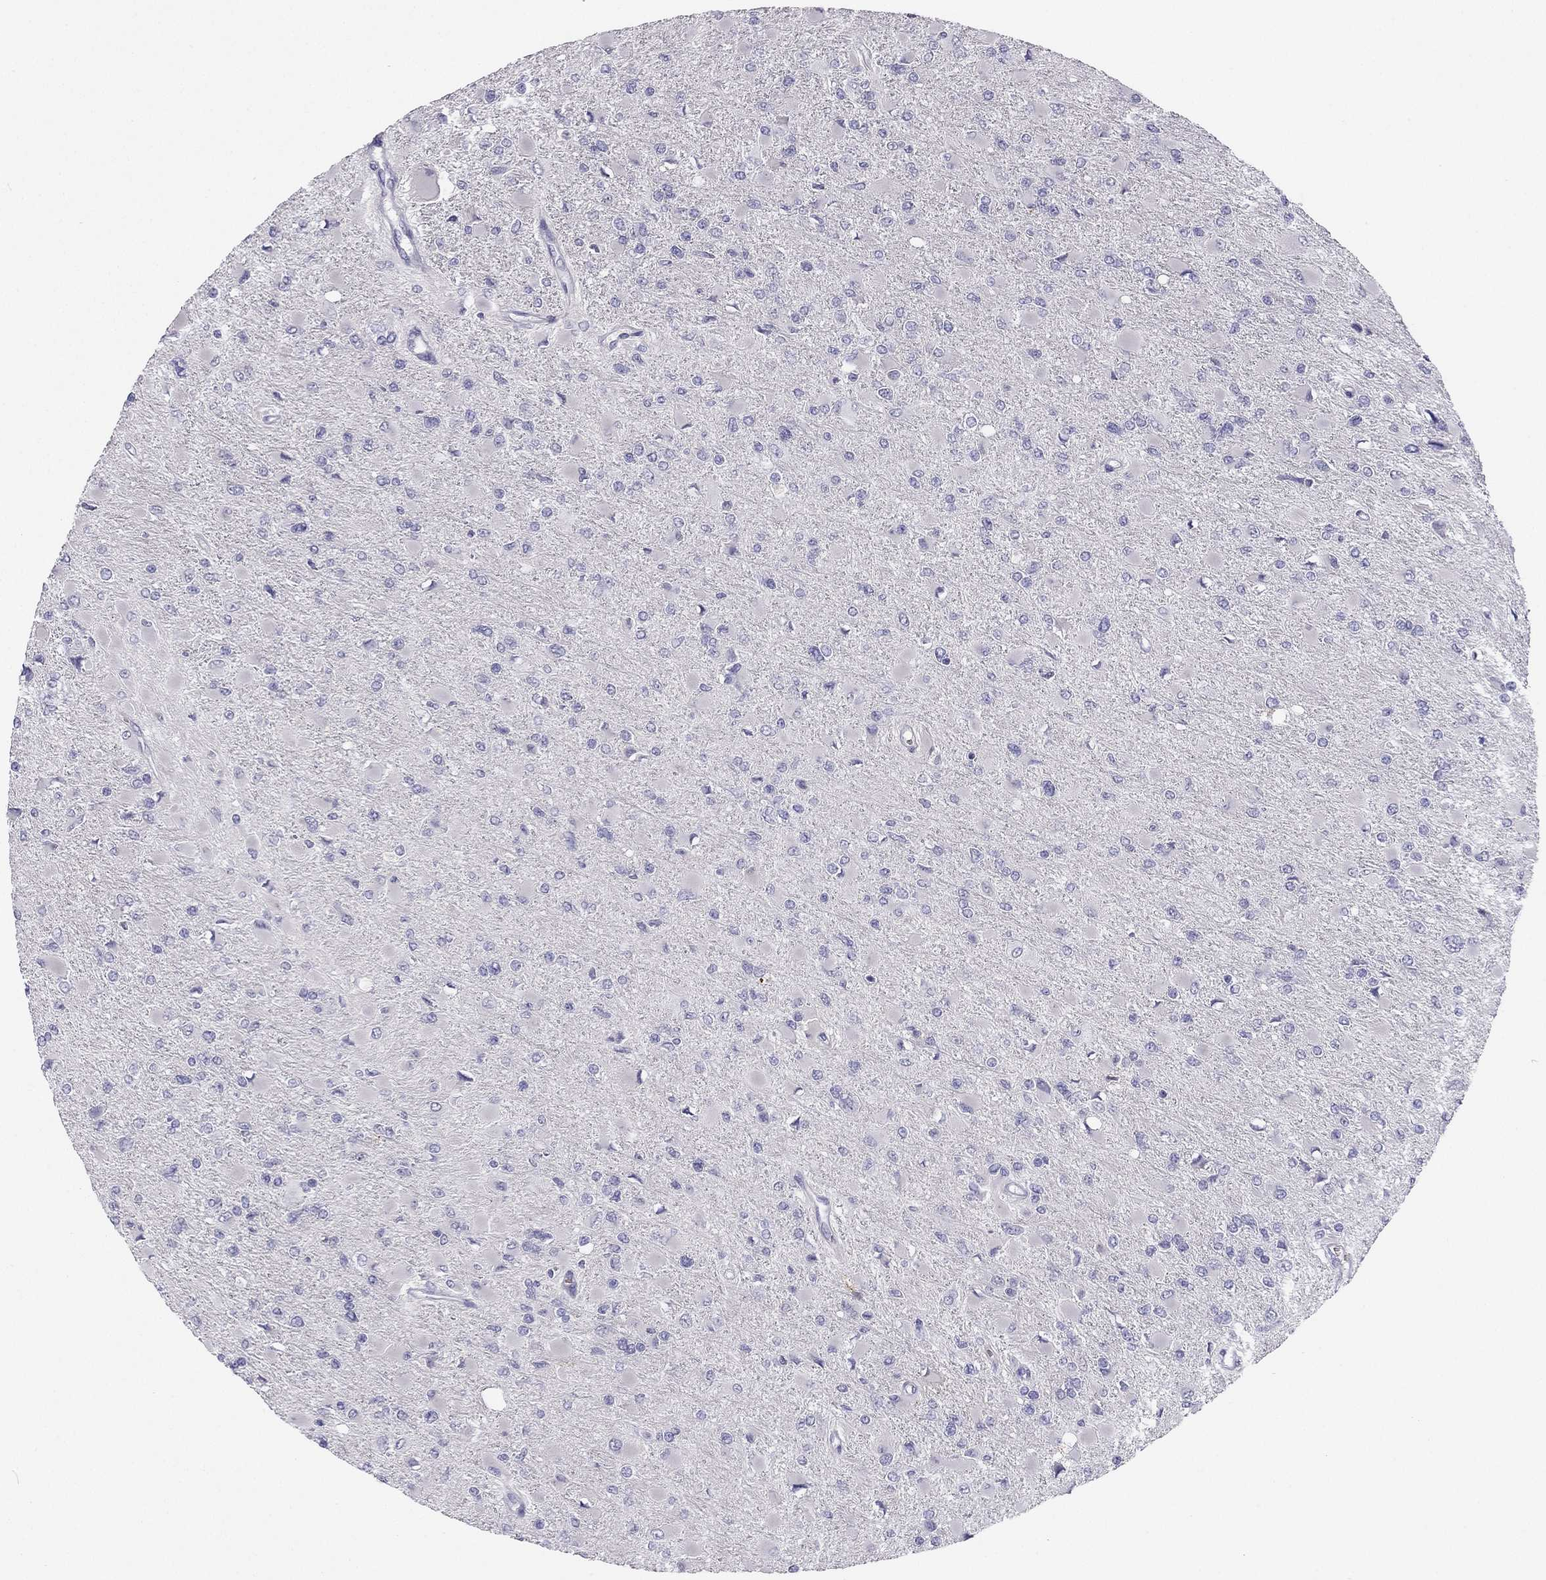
{"staining": {"intensity": "negative", "quantity": "none", "location": "none"}, "tissue": "glioma", "cell_type": "Tumor cells", "image_type": "cancer", "snomed": [{"axis": "morphology", "description": "Glioma, malignant, High grade"}, {"axis": "topography", "description": "Cerebral cortex"}], "caption": "This is an immunohistochemistry image of glioma. There is no positivity in tumor cells.", "gene": "RSPH14", "patient": {"sex": "female", "age": 36}}